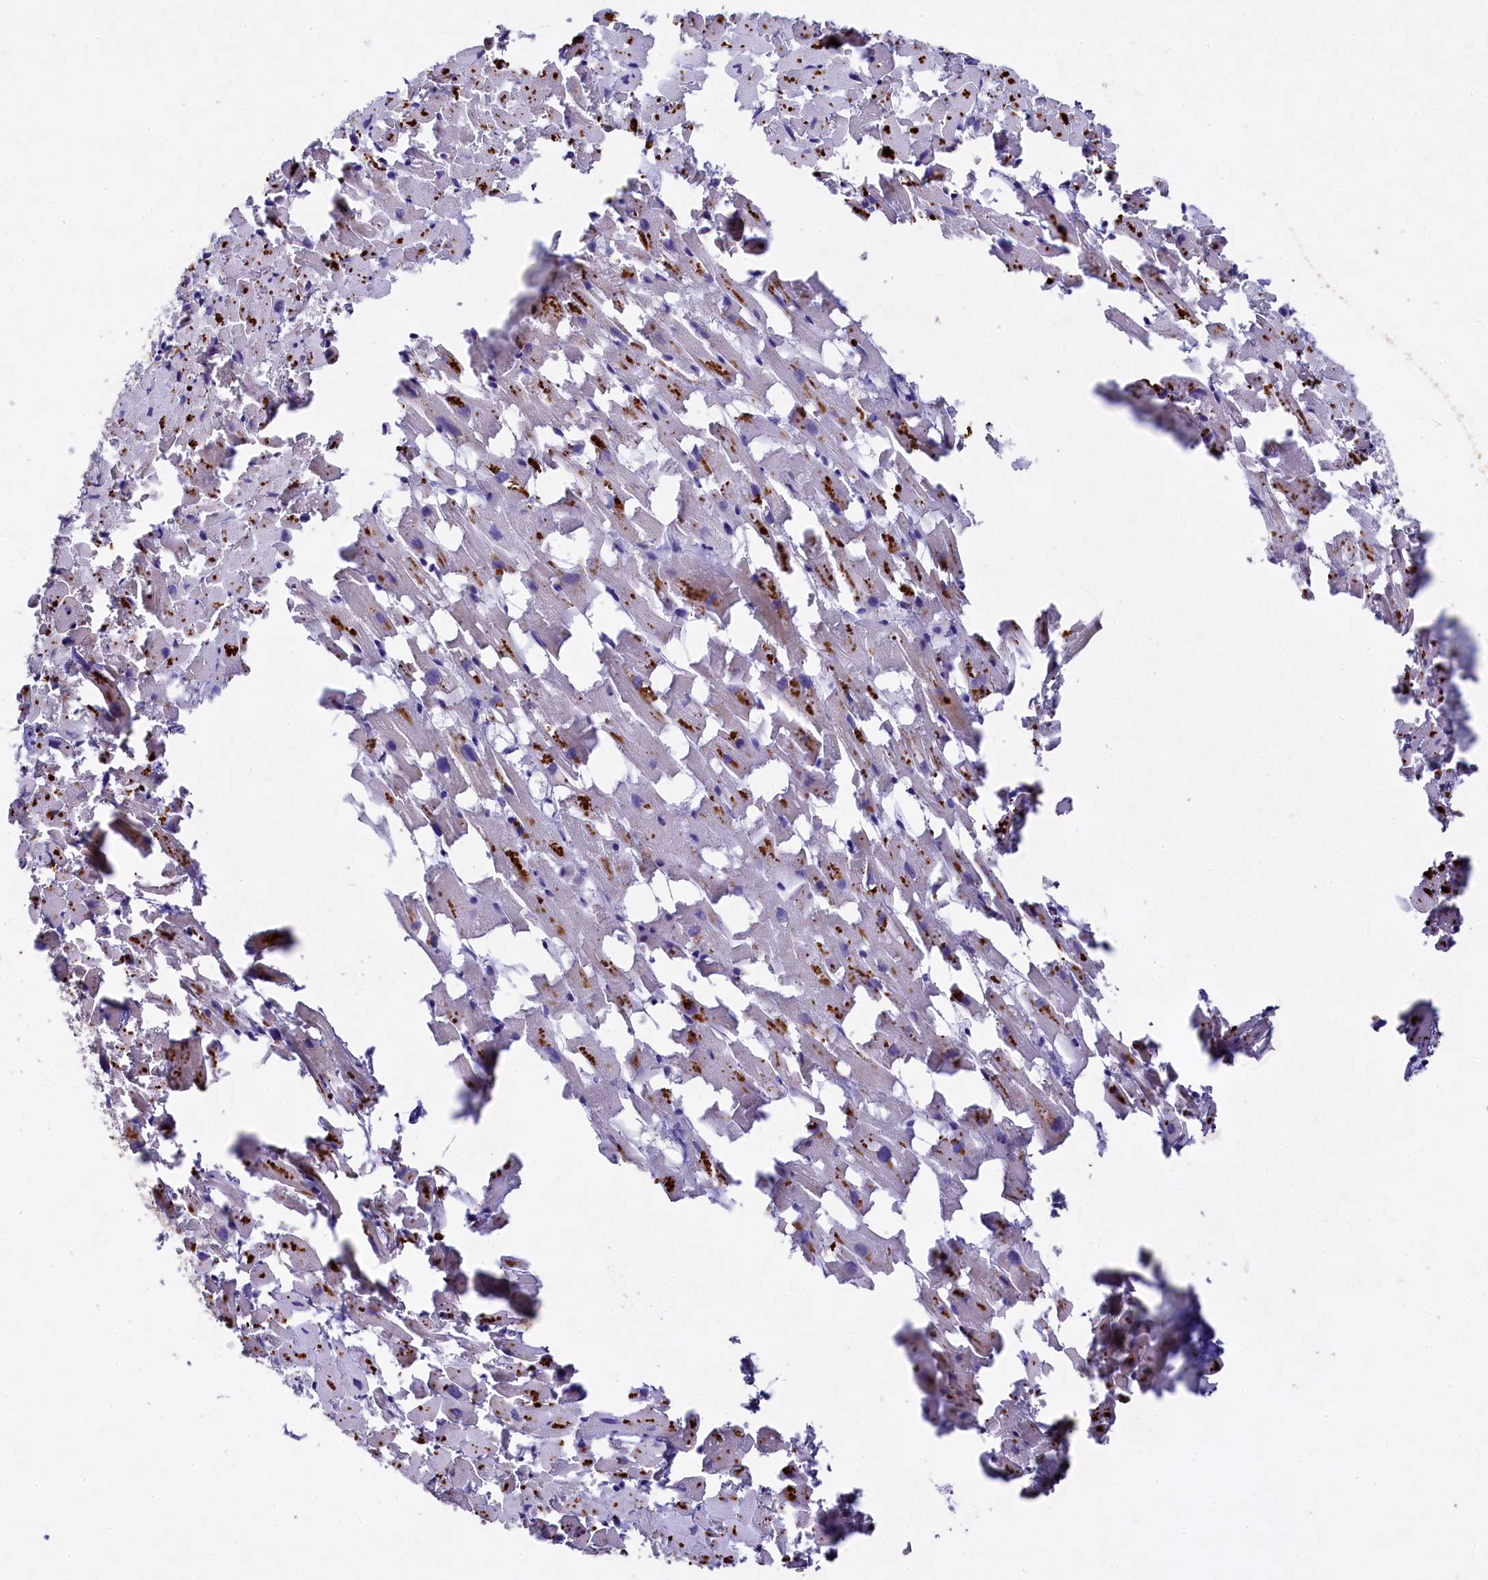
{"staining": {"intensity": "strong", "quantity": "<25%", "location": "cytoplasmic/membranous"}, "tissue": "heart muscle", "cell_type": "Cardiomyocytes", "image_type": "normal", "snomed": [{"axis": "morphology", "description": "Normal tissue, NOS"}, {"axis": "topography", "description": "Heart"}], "caption": "Heart muscle stained with IHC displays strong cytoplasmic/membranous positivity in approximately <25% of cardiomyocytes.", "gene": "TGDS", "patient": {"sex": "female", "age": 64}}